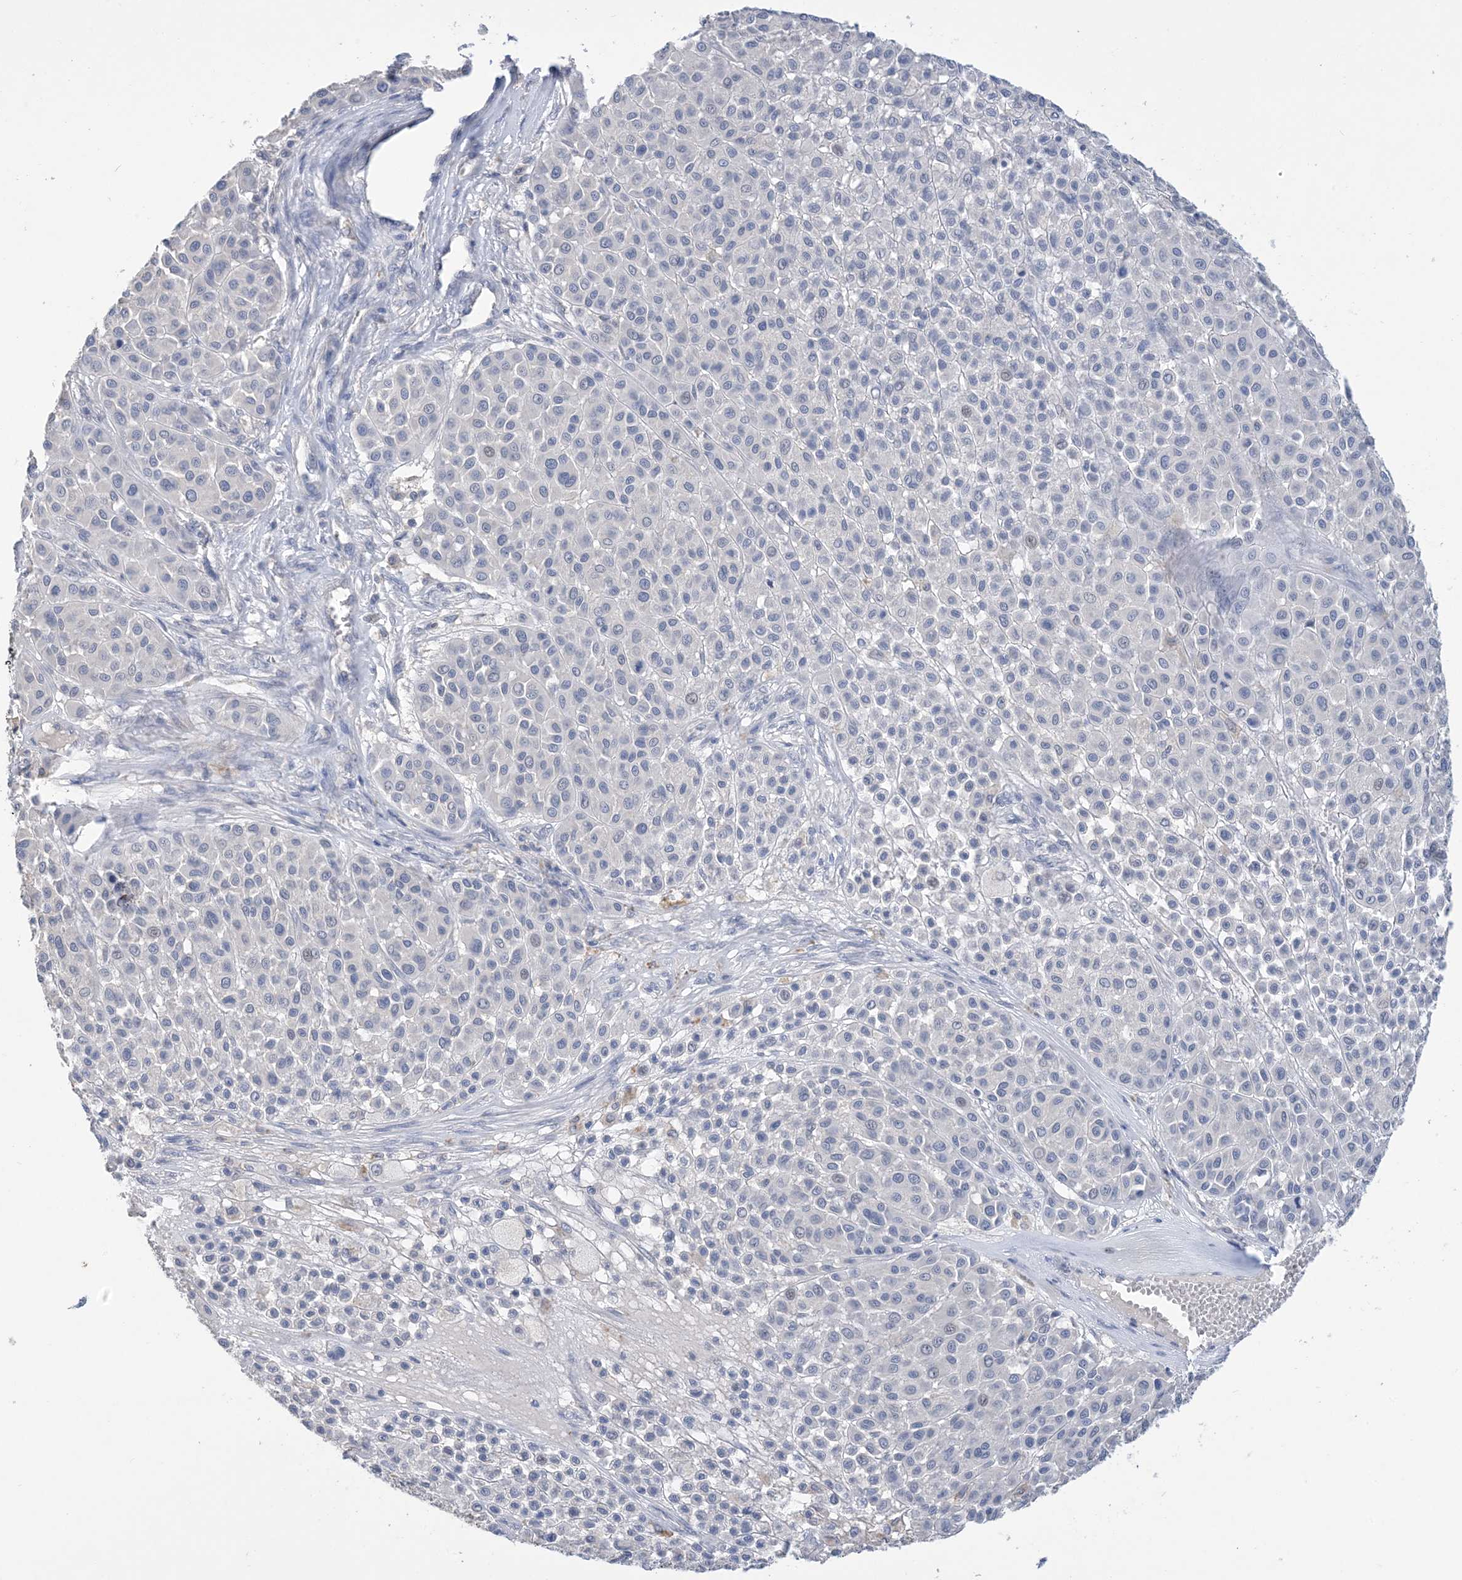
{"staining": {"intensity": "negative", "quantity": "none", "location": "none"}, "tissue": "melanoma", "cell_type": "Tumor cells", "image_type": "cancer", "snomed": [{"axis": "morphology", "description": "Malignant melanoma, Metastatic site"}, {"axis": "topography", "description": "Soft tissue"}], "caption": "Human malignant melanoma (metastatic site) stained for a protein using immunohistochemistry (IHC) displays no staining in tumor cells.", "gene": "DSC3", "patient": {"sex": "male", "age": 41}}